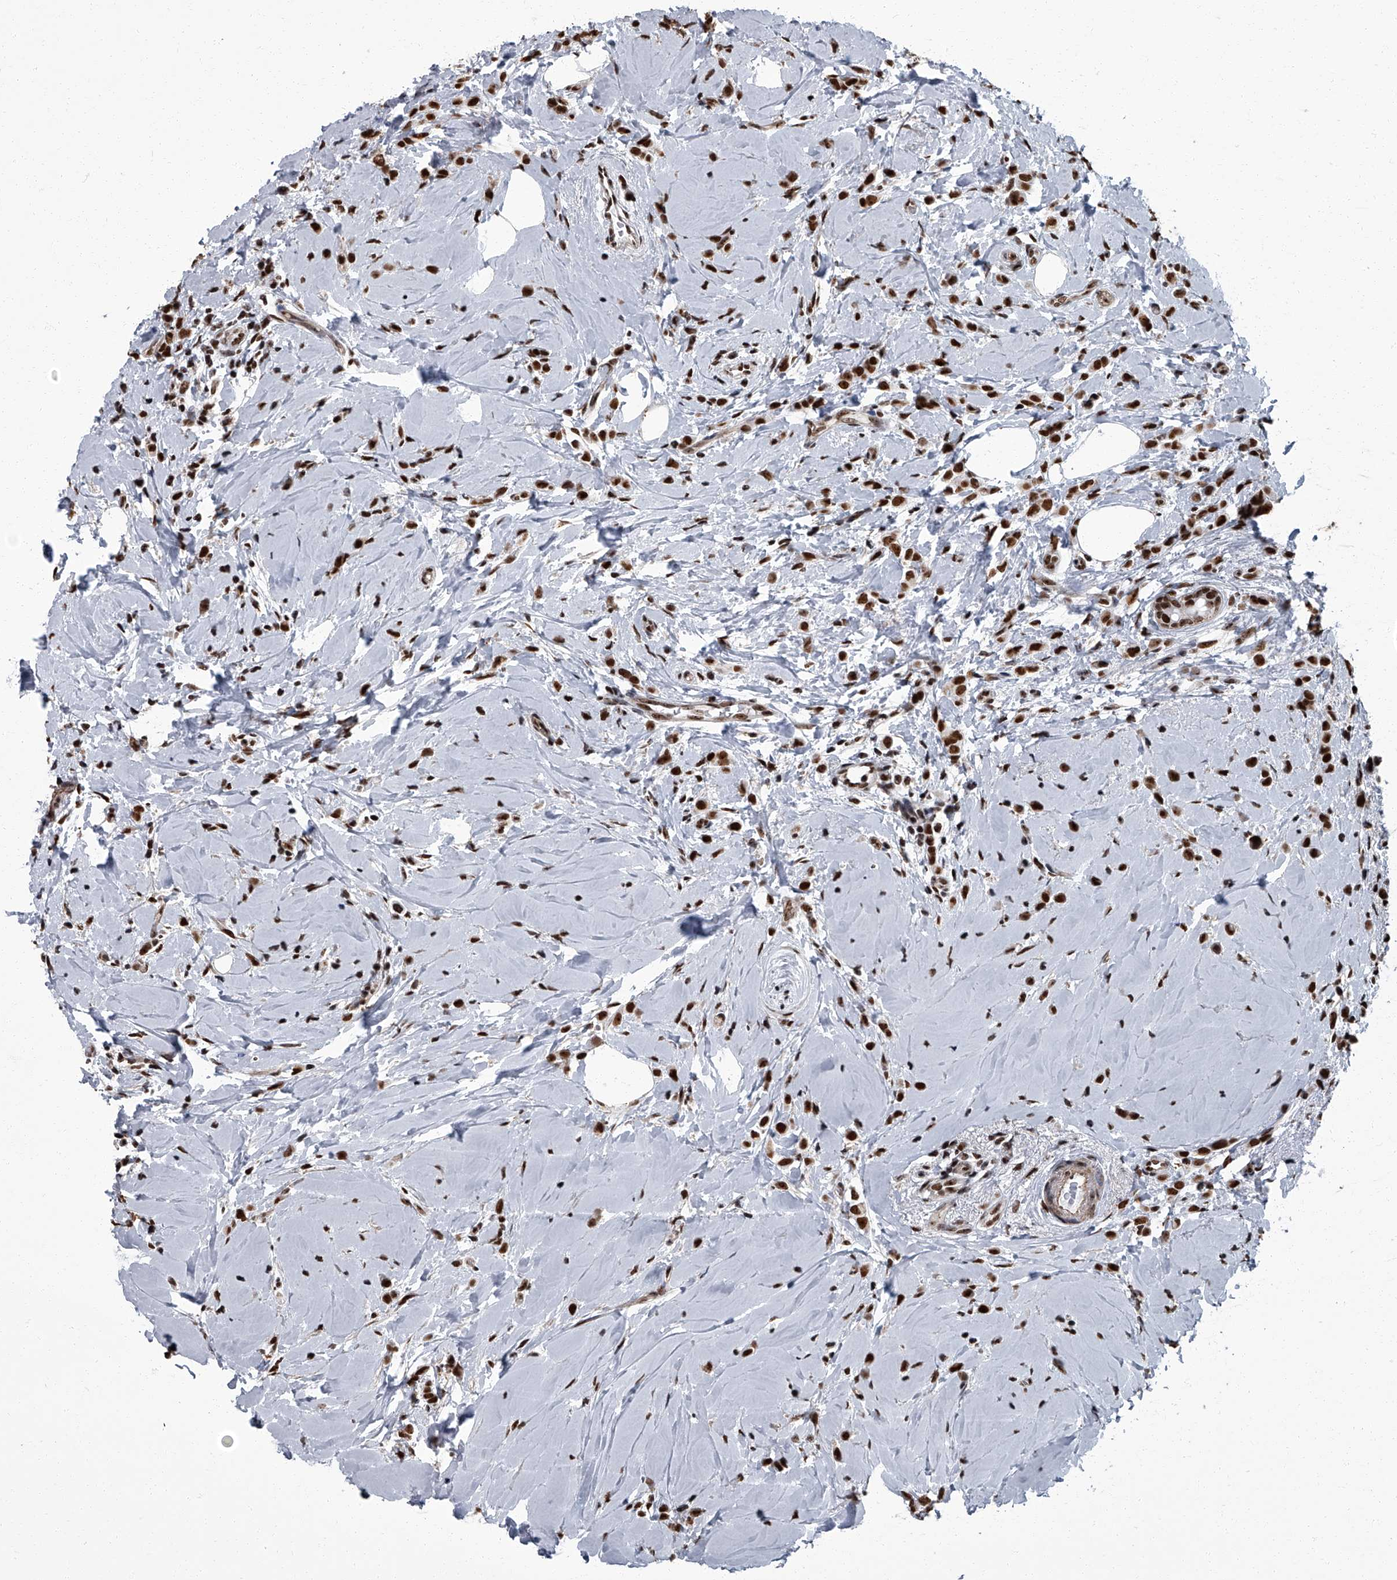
{"staining": {"intensity": "strong", "quantity": ">75%", "location": "nuclear"}, "tissue": "breast cancer", "cell_type": "Tumor cells", "image_type": "cancer", "snomed": [{"axis": "morphology", "description": "Lobular carcinoma"}, {"axis": "topography", "description": "Breast"}], "caption": "Protein staining of breast lobular carcinoma tissue shows strong nuclear positivity in approximately >75% of tumor cells.", "gene": "ZNF518B", "patient": {"sex": "female", "age": 47}}